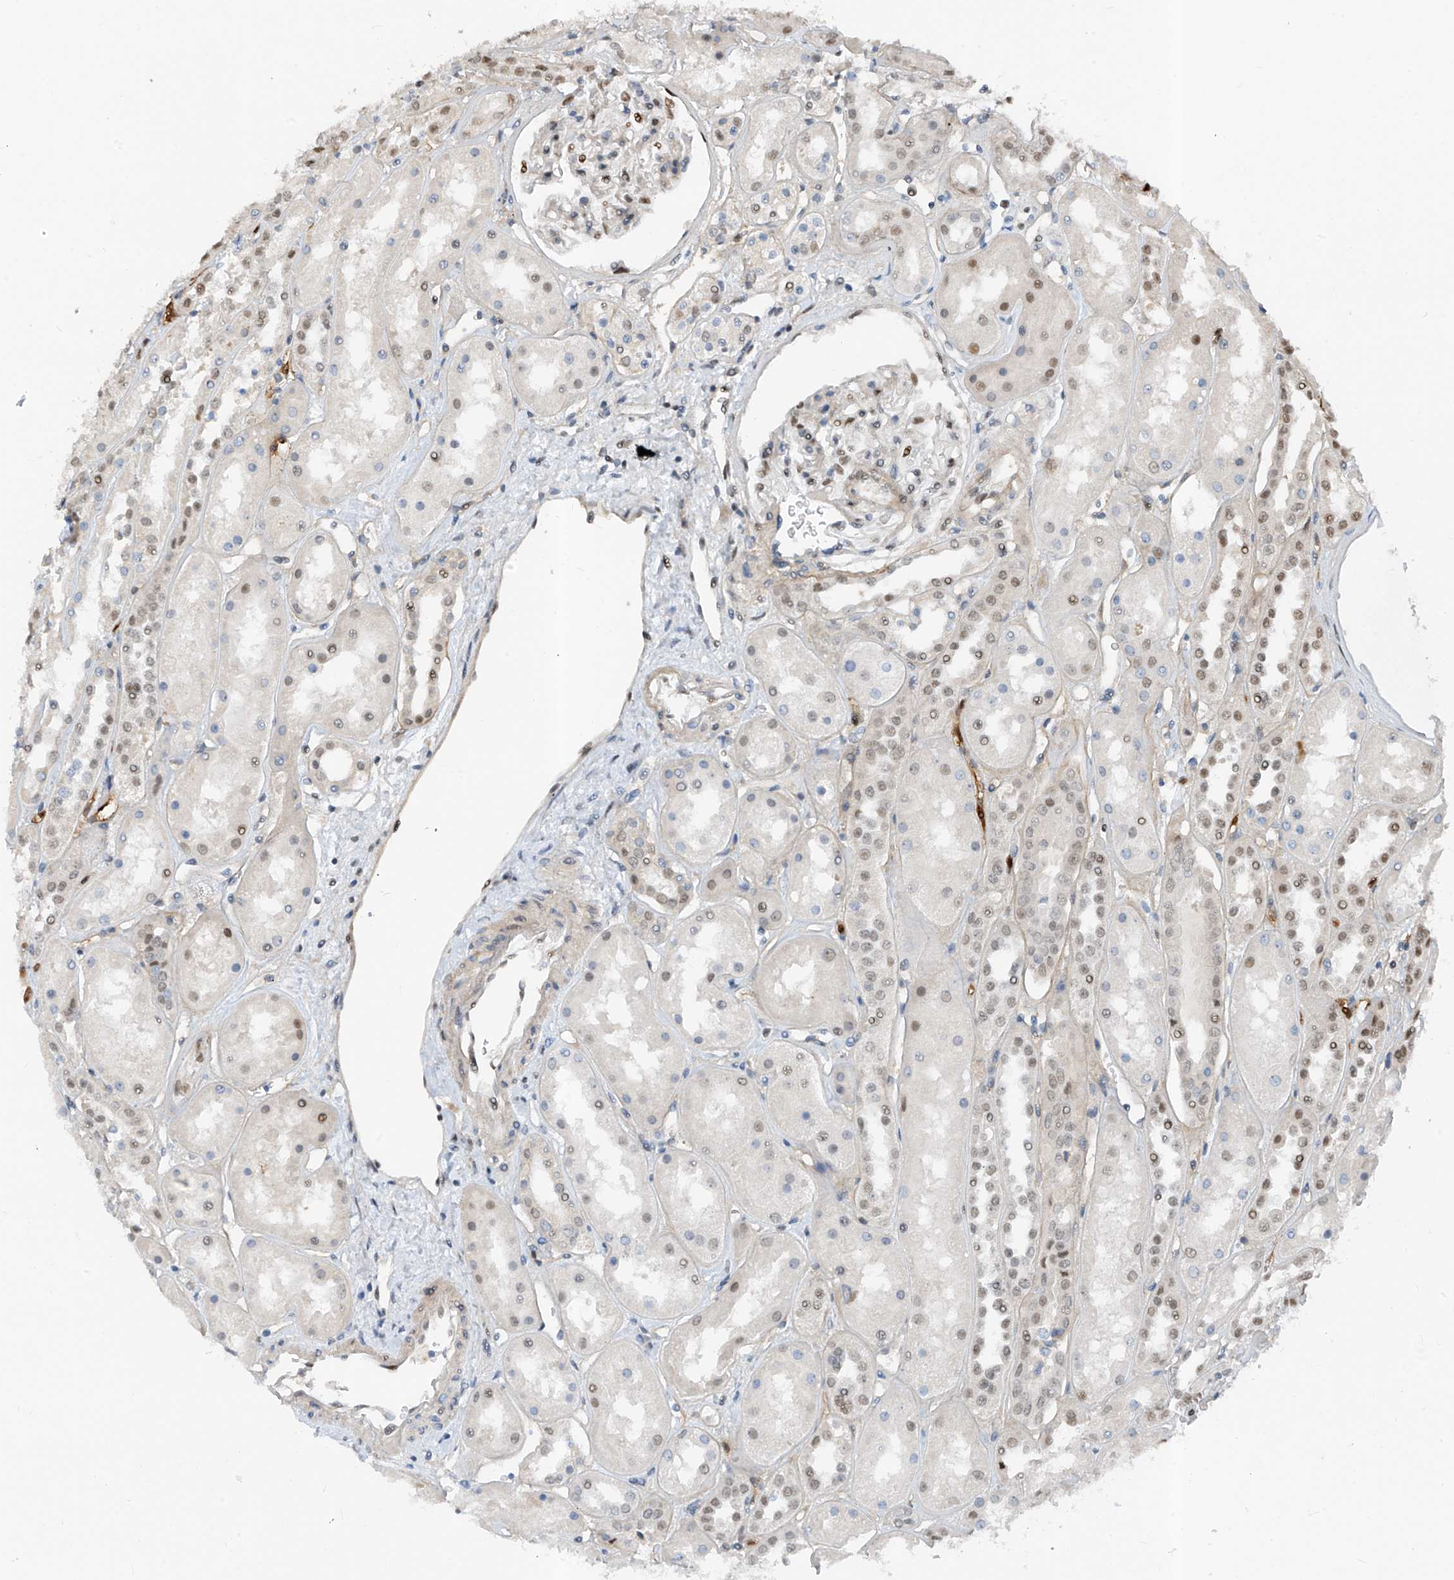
{"staining": {"intensity": "moderate", "quantity": "<25%", "location": "nuclear"}, "tissue": "kidney", "cell_type": "Cells in glomeruli", "image_type": "normal", "snomed": [{"axis": "morphology", "description": "Normal tissue, NOS"}, {"axis": "topography", "description": "Kidney"}], "caption": "DAB (3,3'-diaminobenzidine) immunohistochemical staining of benign human kidney demonstrates moderate nuclear protein staining in about <25% of cells in glomeruli.", "gene": "RBP7", "patient": {"sex": "male", "age": 70}}